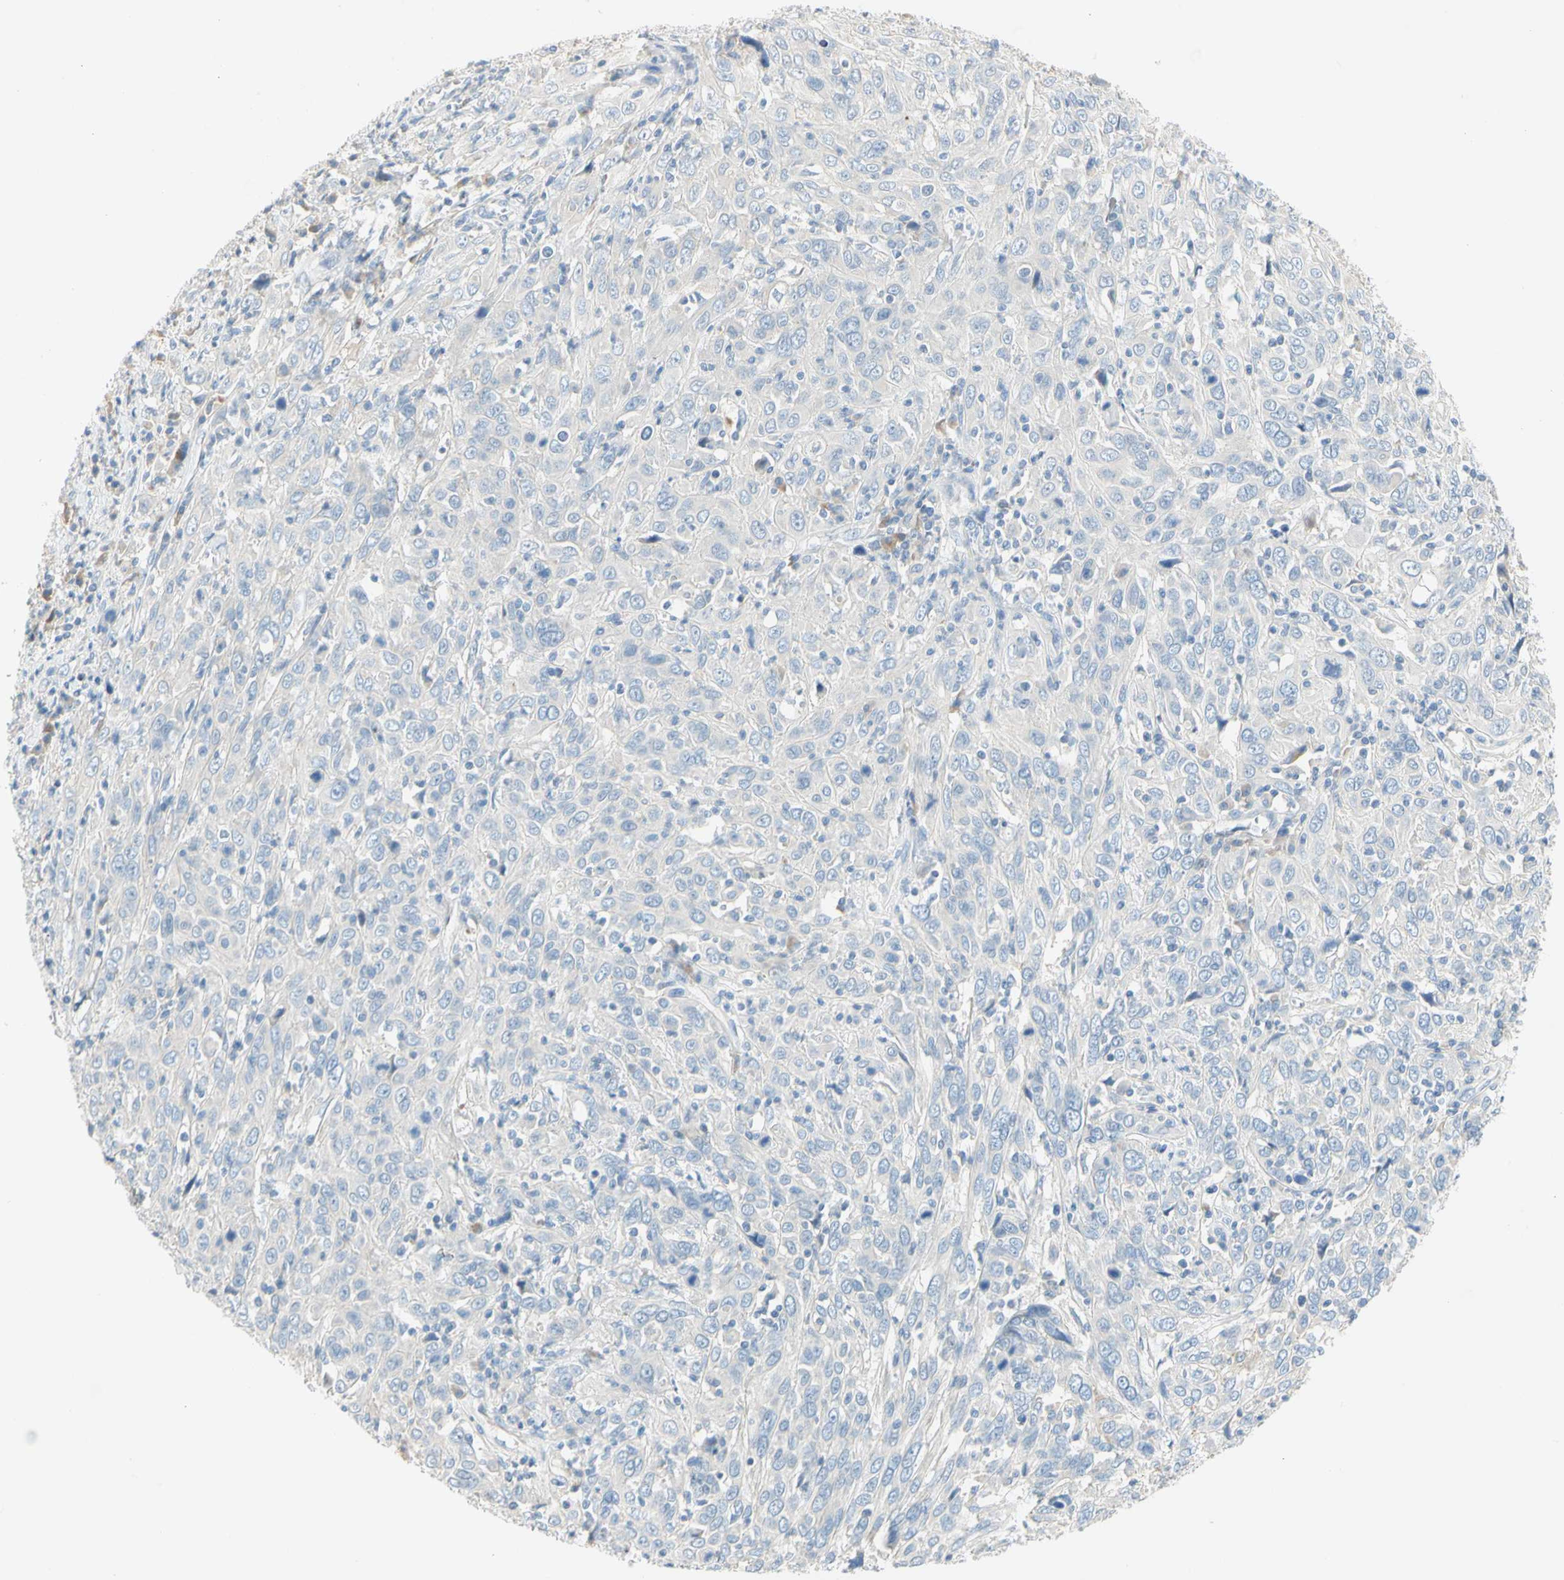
{"staining": {"intensity": "negative", "quantity": "none", "location": "none"}, "tissue": "cervical cancer", "cell_type": "Tumor cells", "image_type": "cancer", "snomed": [{"axis": "morphology", "description": "Squamous cell carcinoma, NOS"}, {"axis": "topography", "description": "Cervix"}], "caption": "Image shows no protein positivity in tumor cells of cervical cancer (squamous cell carcinoma) tissue.", "gene": "CCM2L", "patient": {"sex": "female", "age": 46}}